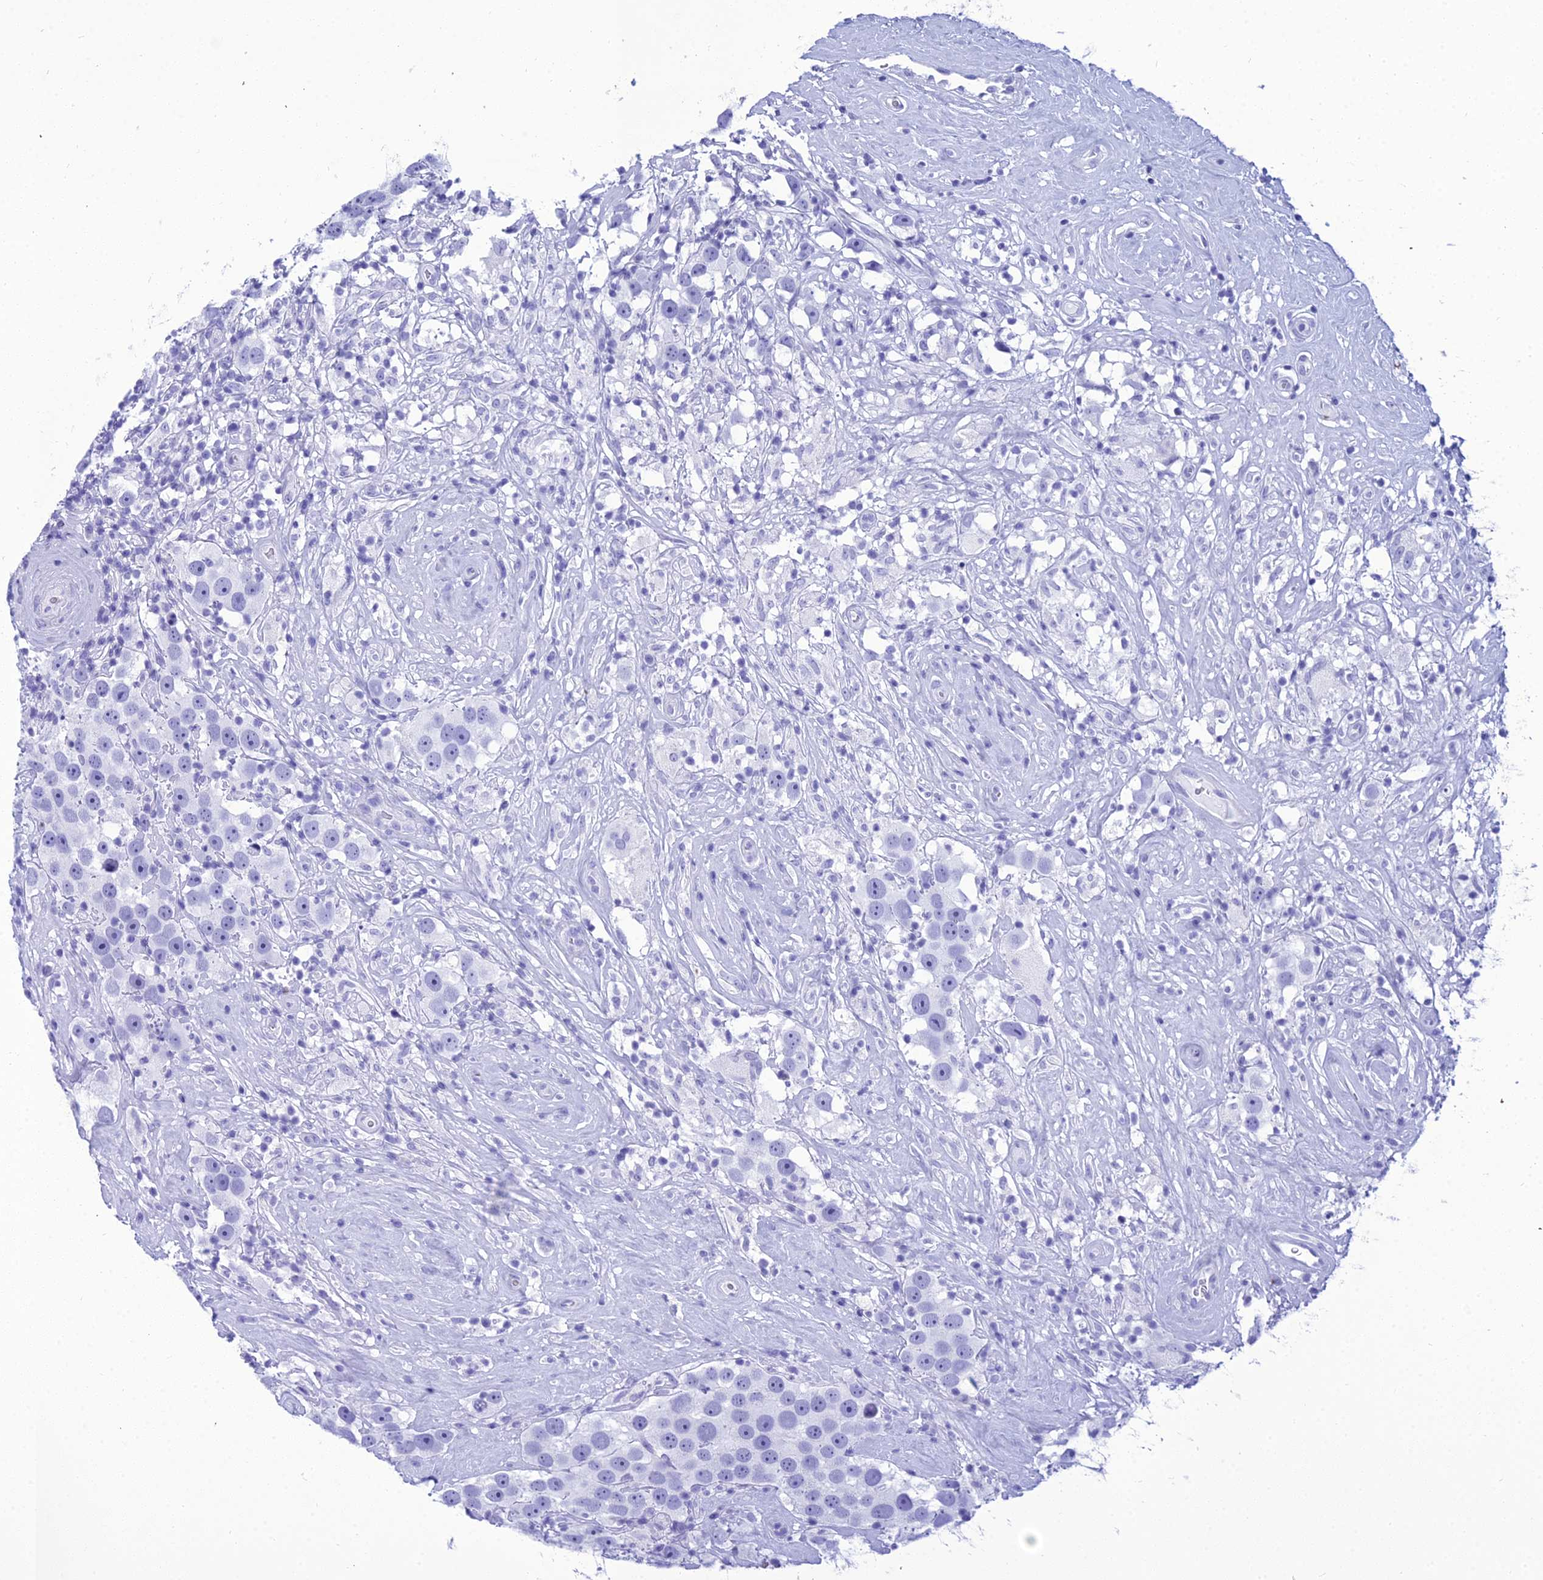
{"staining": {"intensity": "negative", "quantity": "none", "location": "none"}, "tissue": "testis cancer", "cell_type": "Tumor cells", "image_type": "cancer", "snomed": [{"axis": "morphology", "description": "Seminoma, NOS"}, {"axis": "topography", "description": "Testis"}], "caption": "Tumor cells show no significant protein staining in seminoma (testis).", "gene": "ZNF442", "patient": {"sex": "male", "age": 49}}